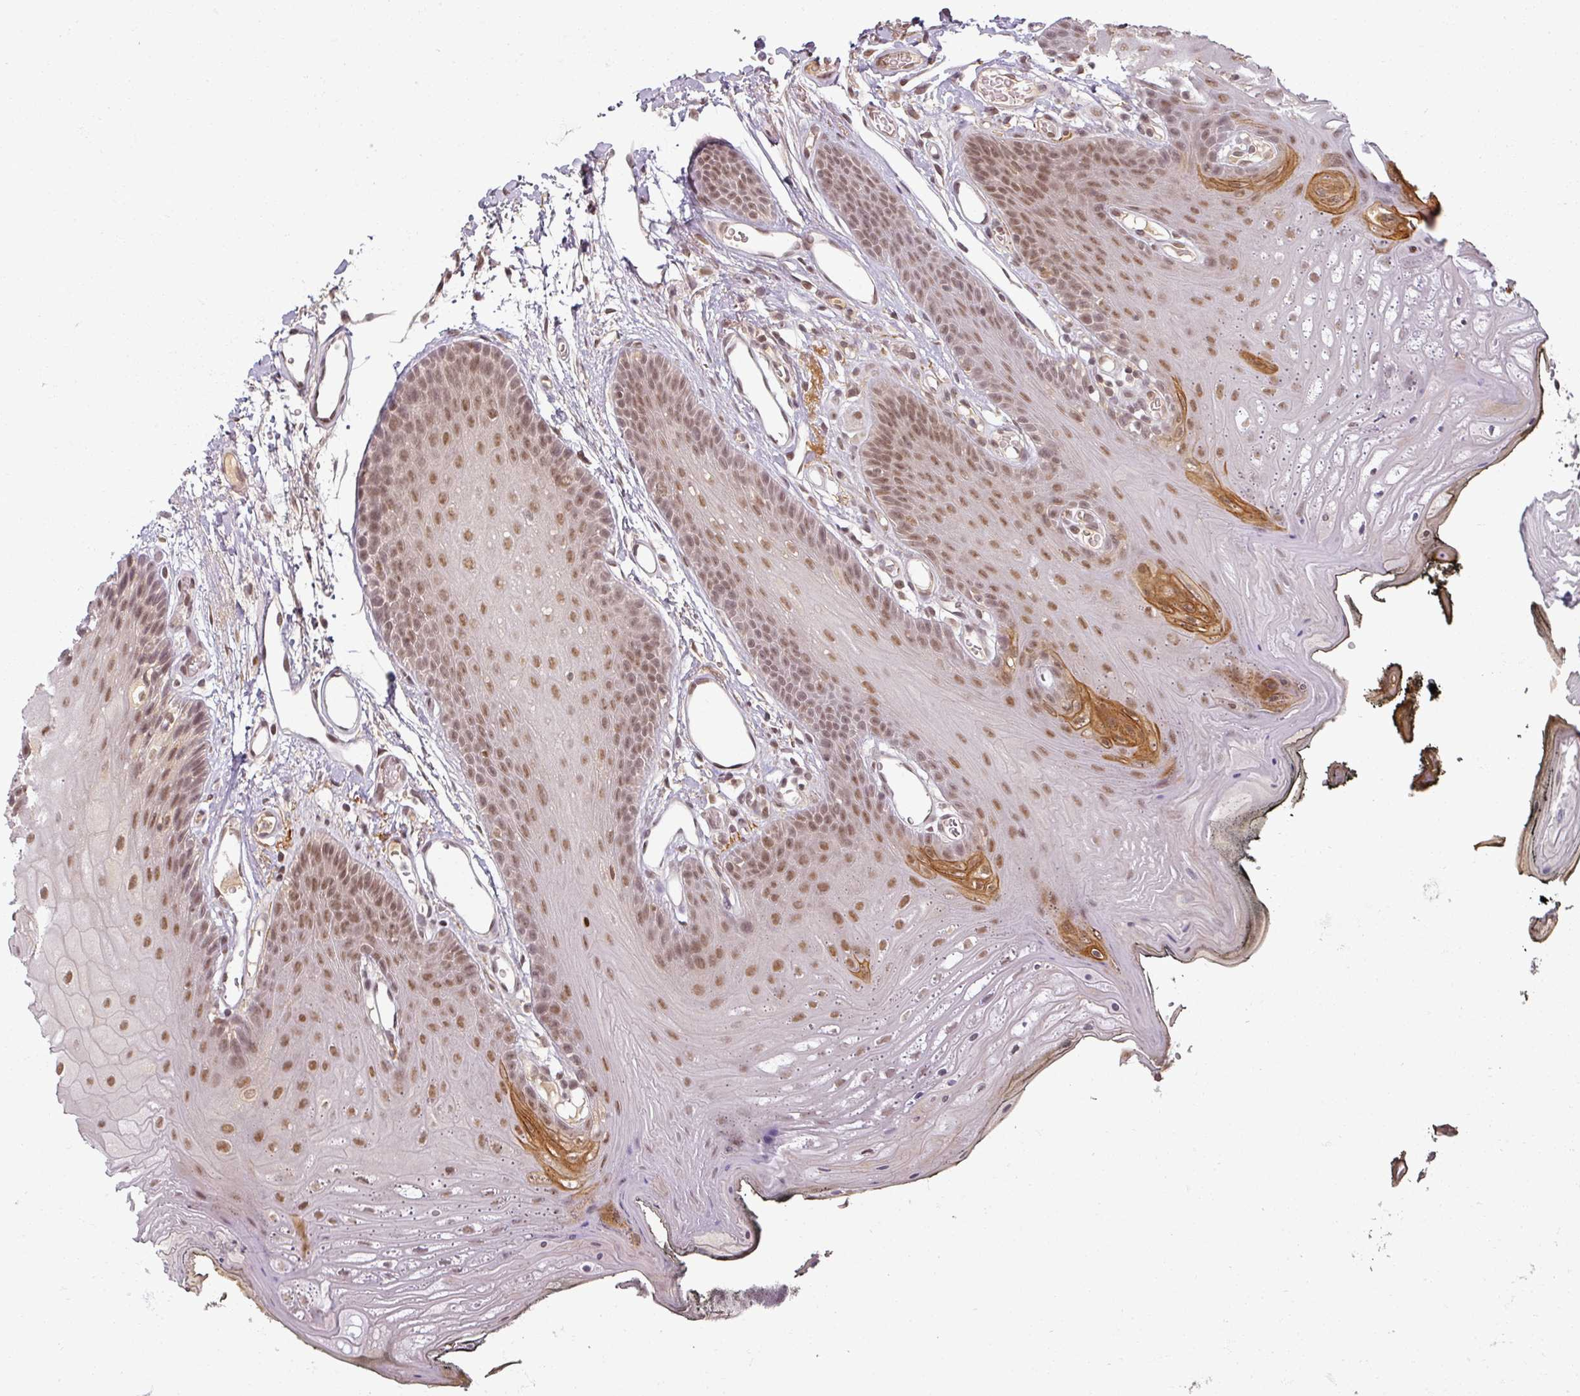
{"staining": {"intensity": "moderate", "quantity": ">75%", "location": "nuclear"}, "tissue": "oral mucosa", "cell_type": "Squamous epithelial cells", "image_type": "normal", "snomed": [{"axis": "morphology", "description": "Normal tissue, NOS"}, {"axis": "morphology", "description": "Squamous cell carcinoma, NOS"}, {"axis": "topography", "description": "Oral tissue"}, {"axis": "topography", "description": "Head-Neck"}], "caption": "Immunohistochemical staining of benign oral mucosa reveals medium levels of moderate nuclear positivity in approximately >75% of squamous epithelial cells.", "gene": "POLR2G", "patient": {"sex": "female", "age": 81}}